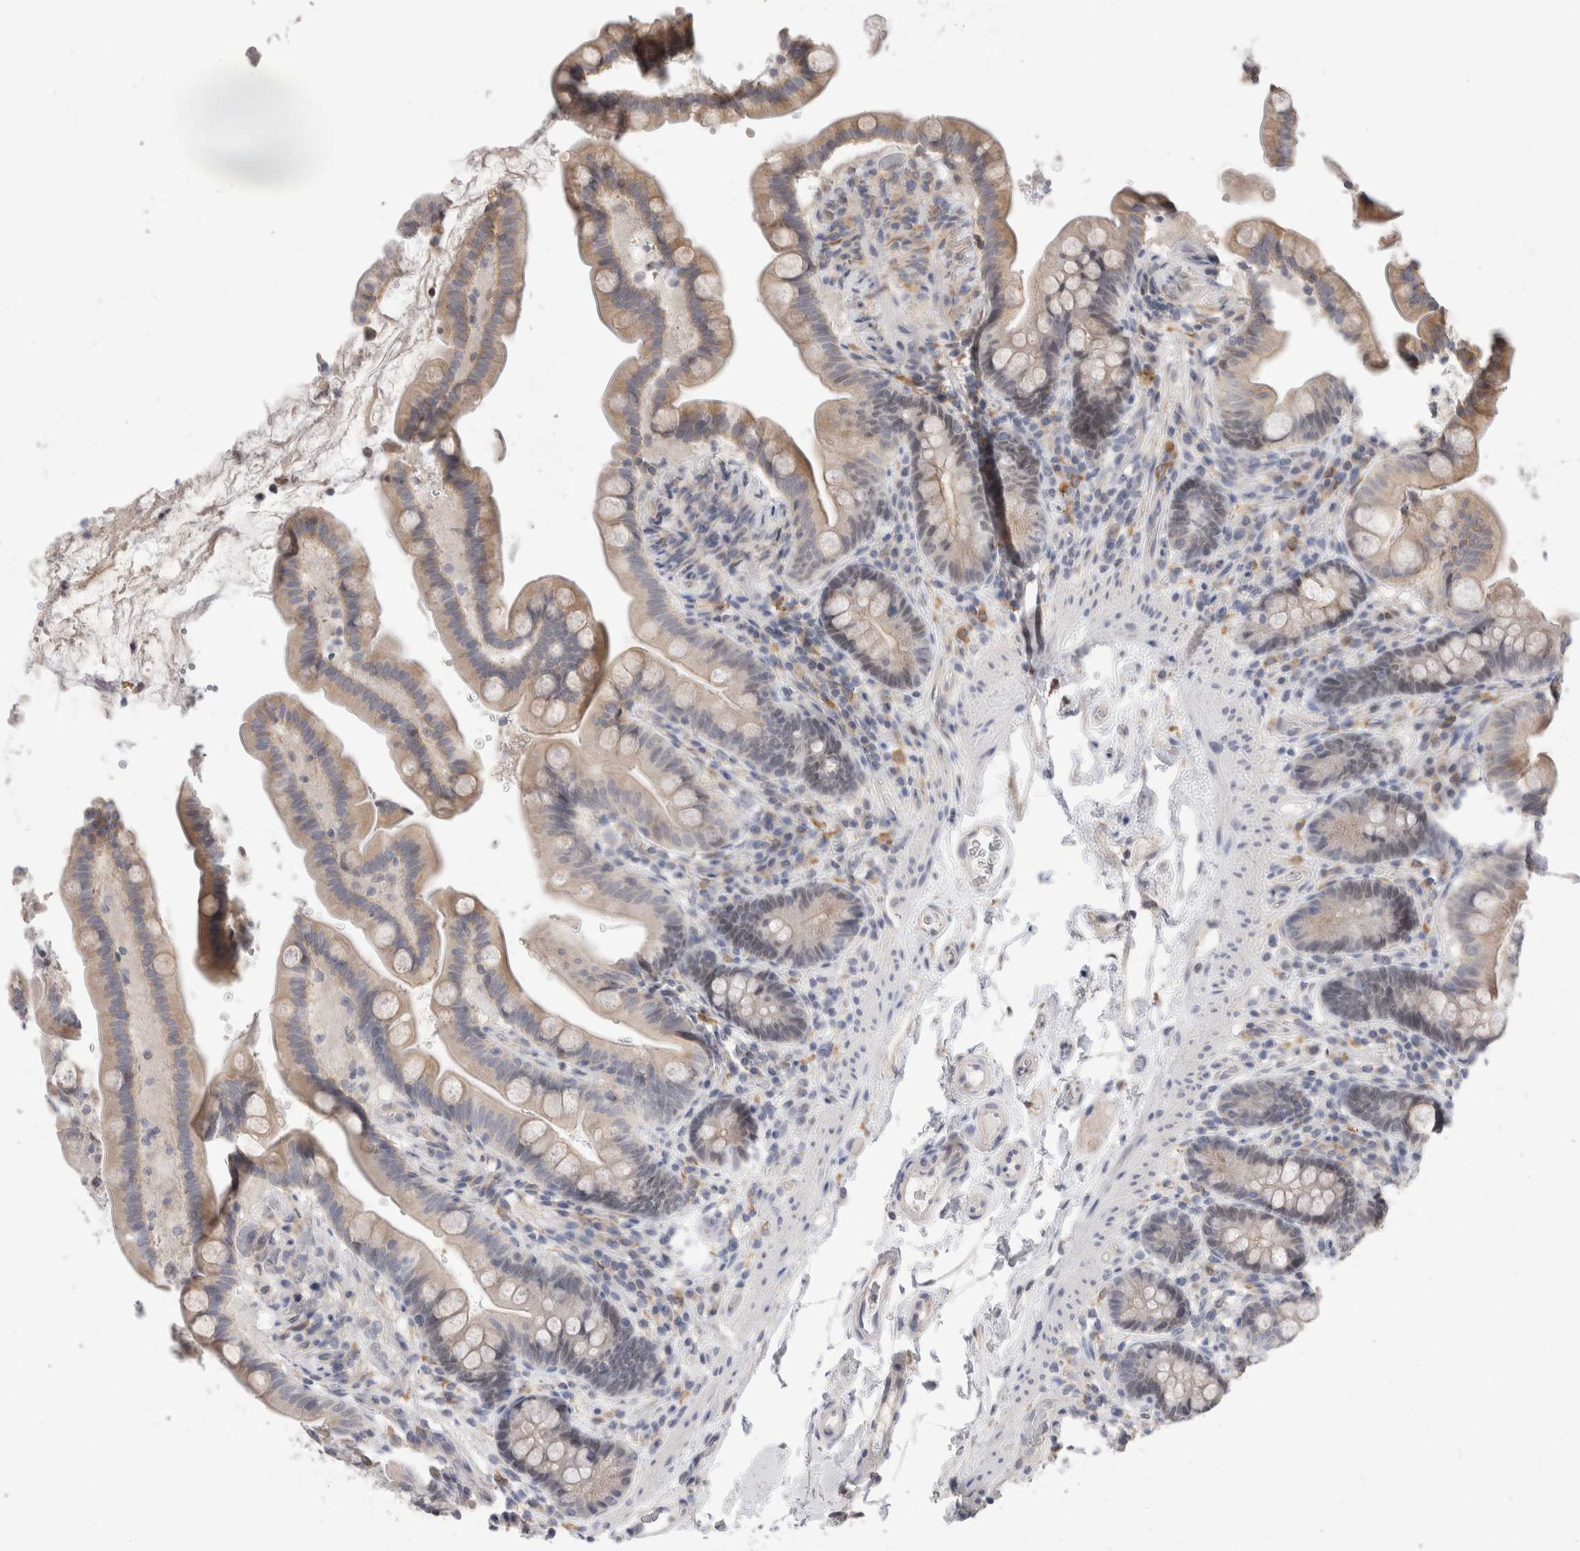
{"staining": {"intensity": "negative", "quantity": "none", "location": "none"}, "tissue": "colon", "cell_type": "Endothelial cells", "image_type": "normal", "snomed": [{"axis": "morphology", "description": "Normal tissue, NOS"}, {"axis": "topography", "description": "Smooth muscle"}, {"axis": "topography", "description": "Colon"}], "caption": "The immunohistochemistry (IHC) histopathology image has no significant expression in endothelial cells of colon. Nuclei are stained in blue.", "gene": "SYTL5", "patient": {"sex": "male", "age": 73}}